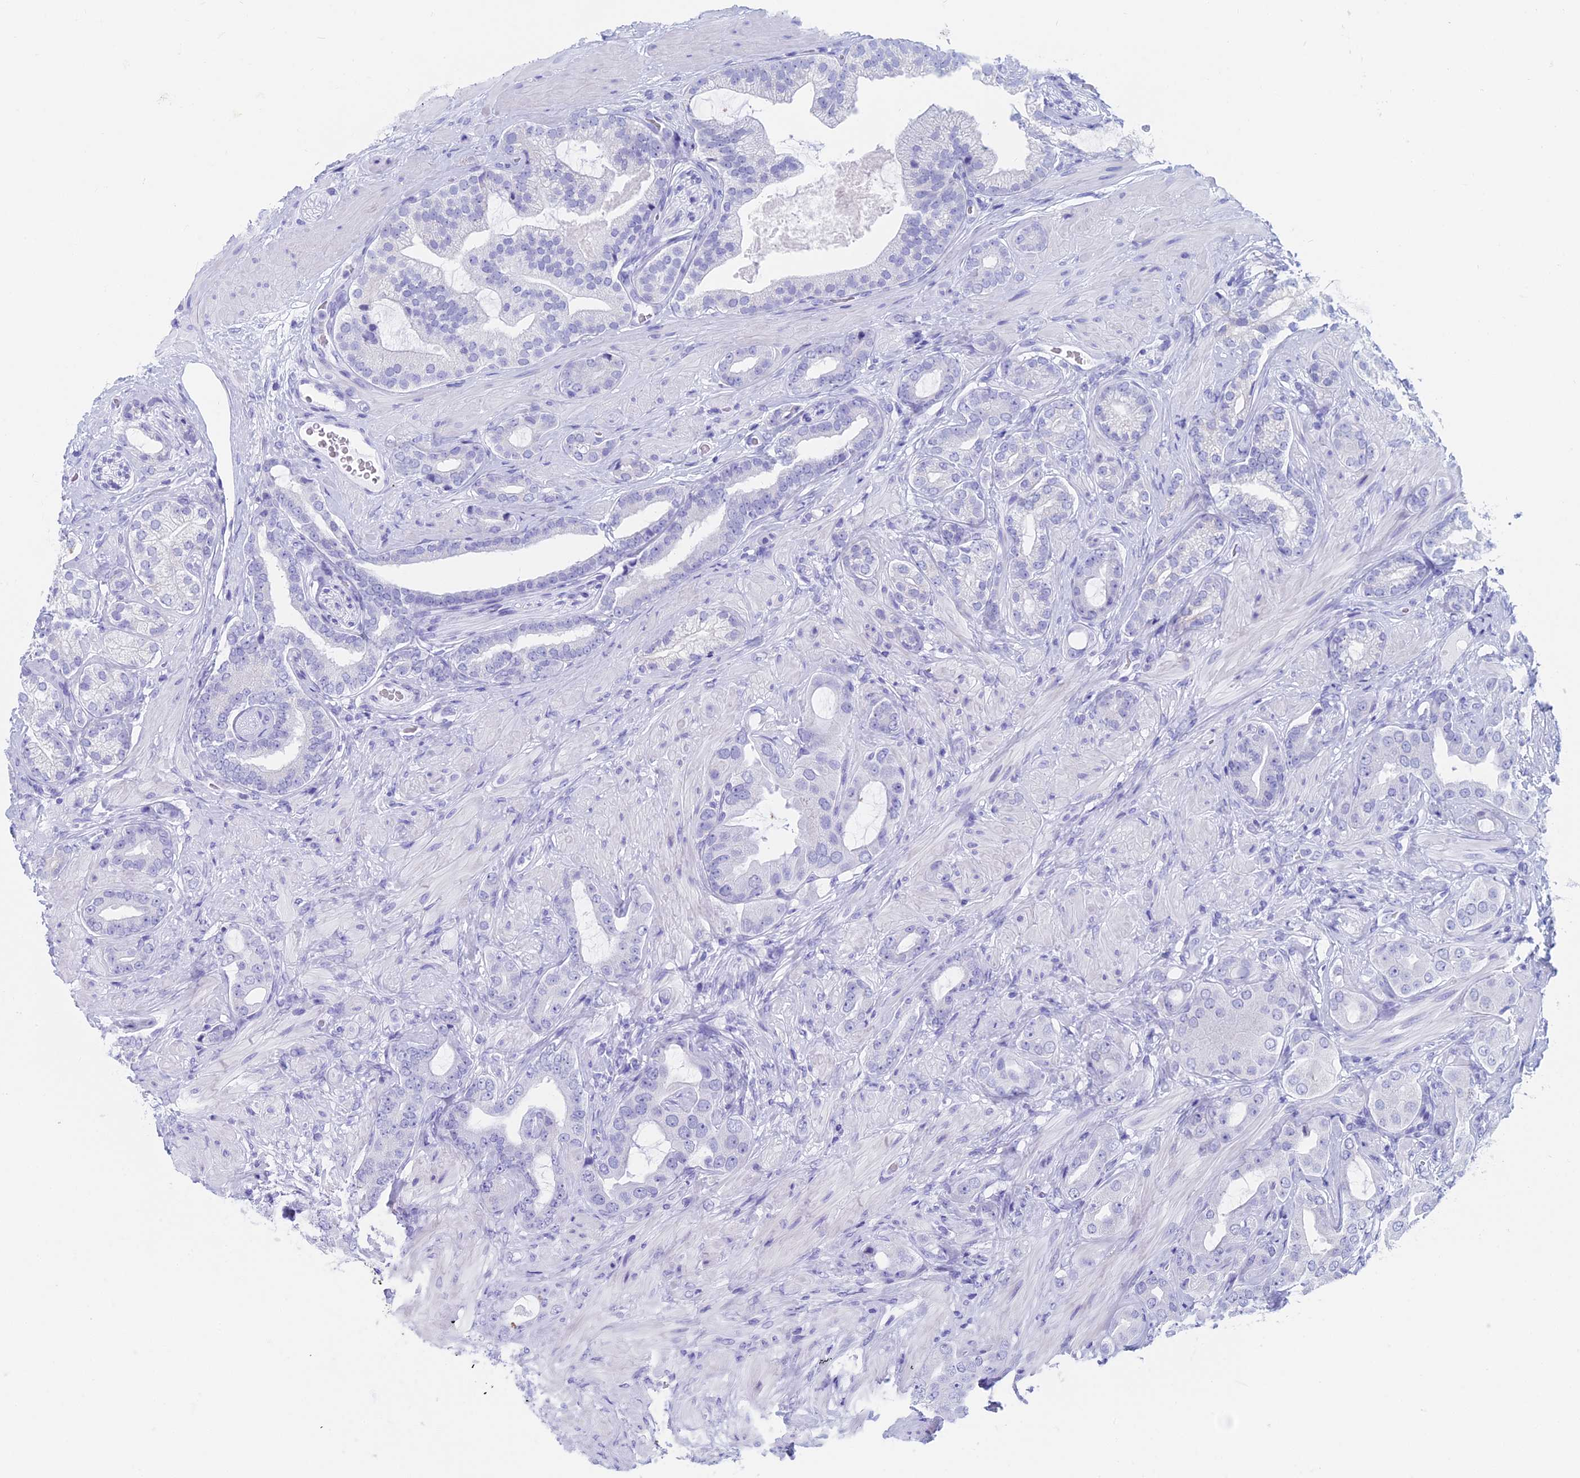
{"staining": {"intensity": "negative", "quantity": "none", "location": "none"}, "tissue": "prostate cancer", "cell_type": "Tumor cells", "image_type": "cancer", "snomed": [{"axis": "morphology", "description": "Adenocarcinoma, Low grade"}, {"axis": "topography", "description": "Prostate"}], "caption": "Tumor cells are negative for brown protein staining in prostate cancer. The staining is performed using DAB (3,3'-diaminobenzidine) brown chromogen with nuclei counter-stained in using hematoxylin.", "gene": "CAPS", "patient": {"sex": "male", "age": 57}}